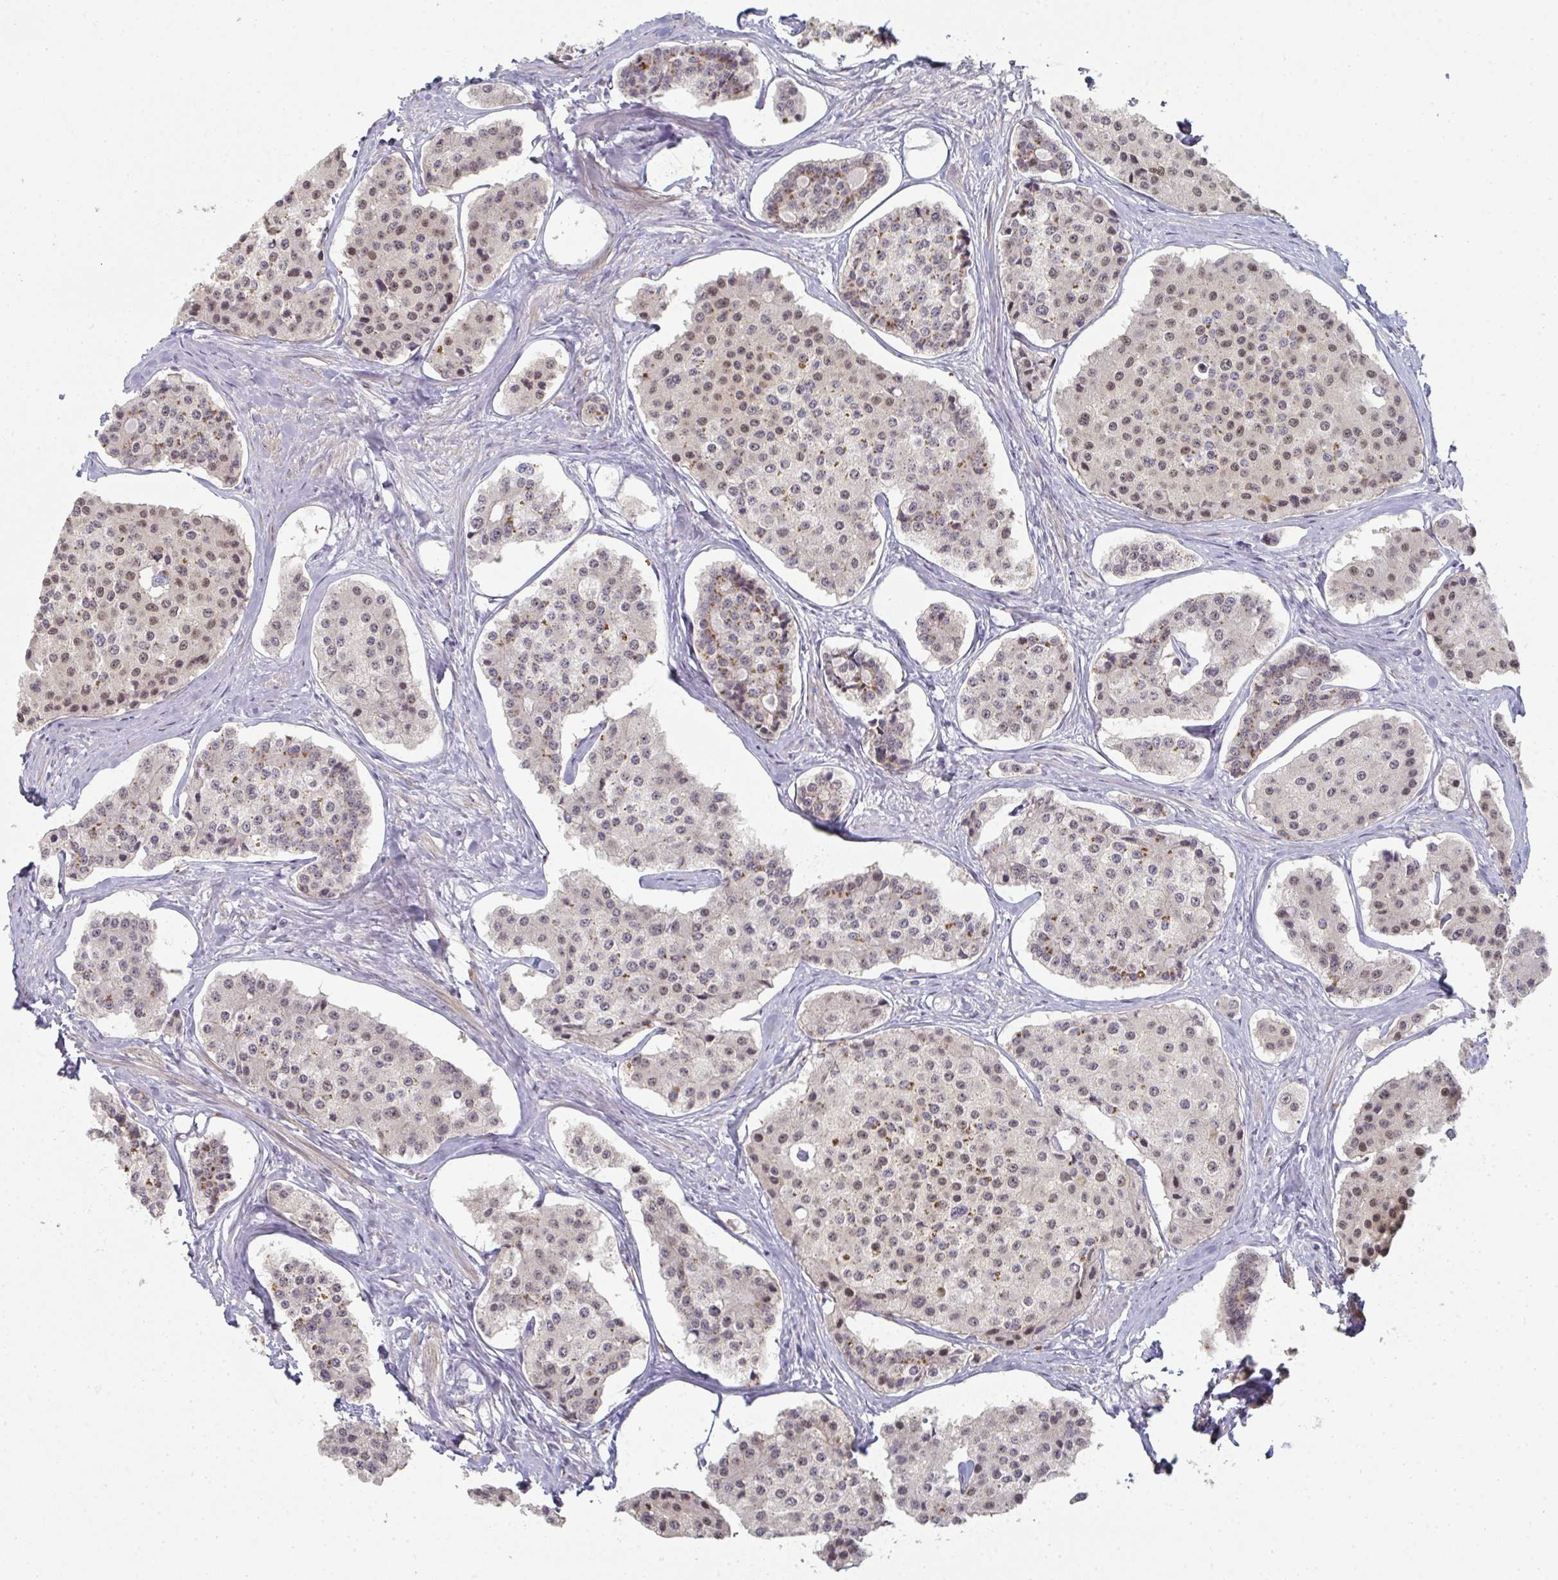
{"staining": {"intensity": "weak", "quantity": ">75%", "location": "cytoplasmic/membranous,nuclear"}, "tissue": "carcinoid", "cell_type": "Tumor cells", "image_type": "cancer", "snomed": [{"axis": "morphology", "description": "Carcinoid, malignant, NOS"}, {"axis": "topography", "description": "Small intestine"}], "caption": "Protein staining of malignant carcinoid tissue exhibits weak cytoplasmic/membranous and nuclear positivity in about >75% of tumor cells.", "gene": "A1CF", "patient": {"sex": "female", "age": 65}}